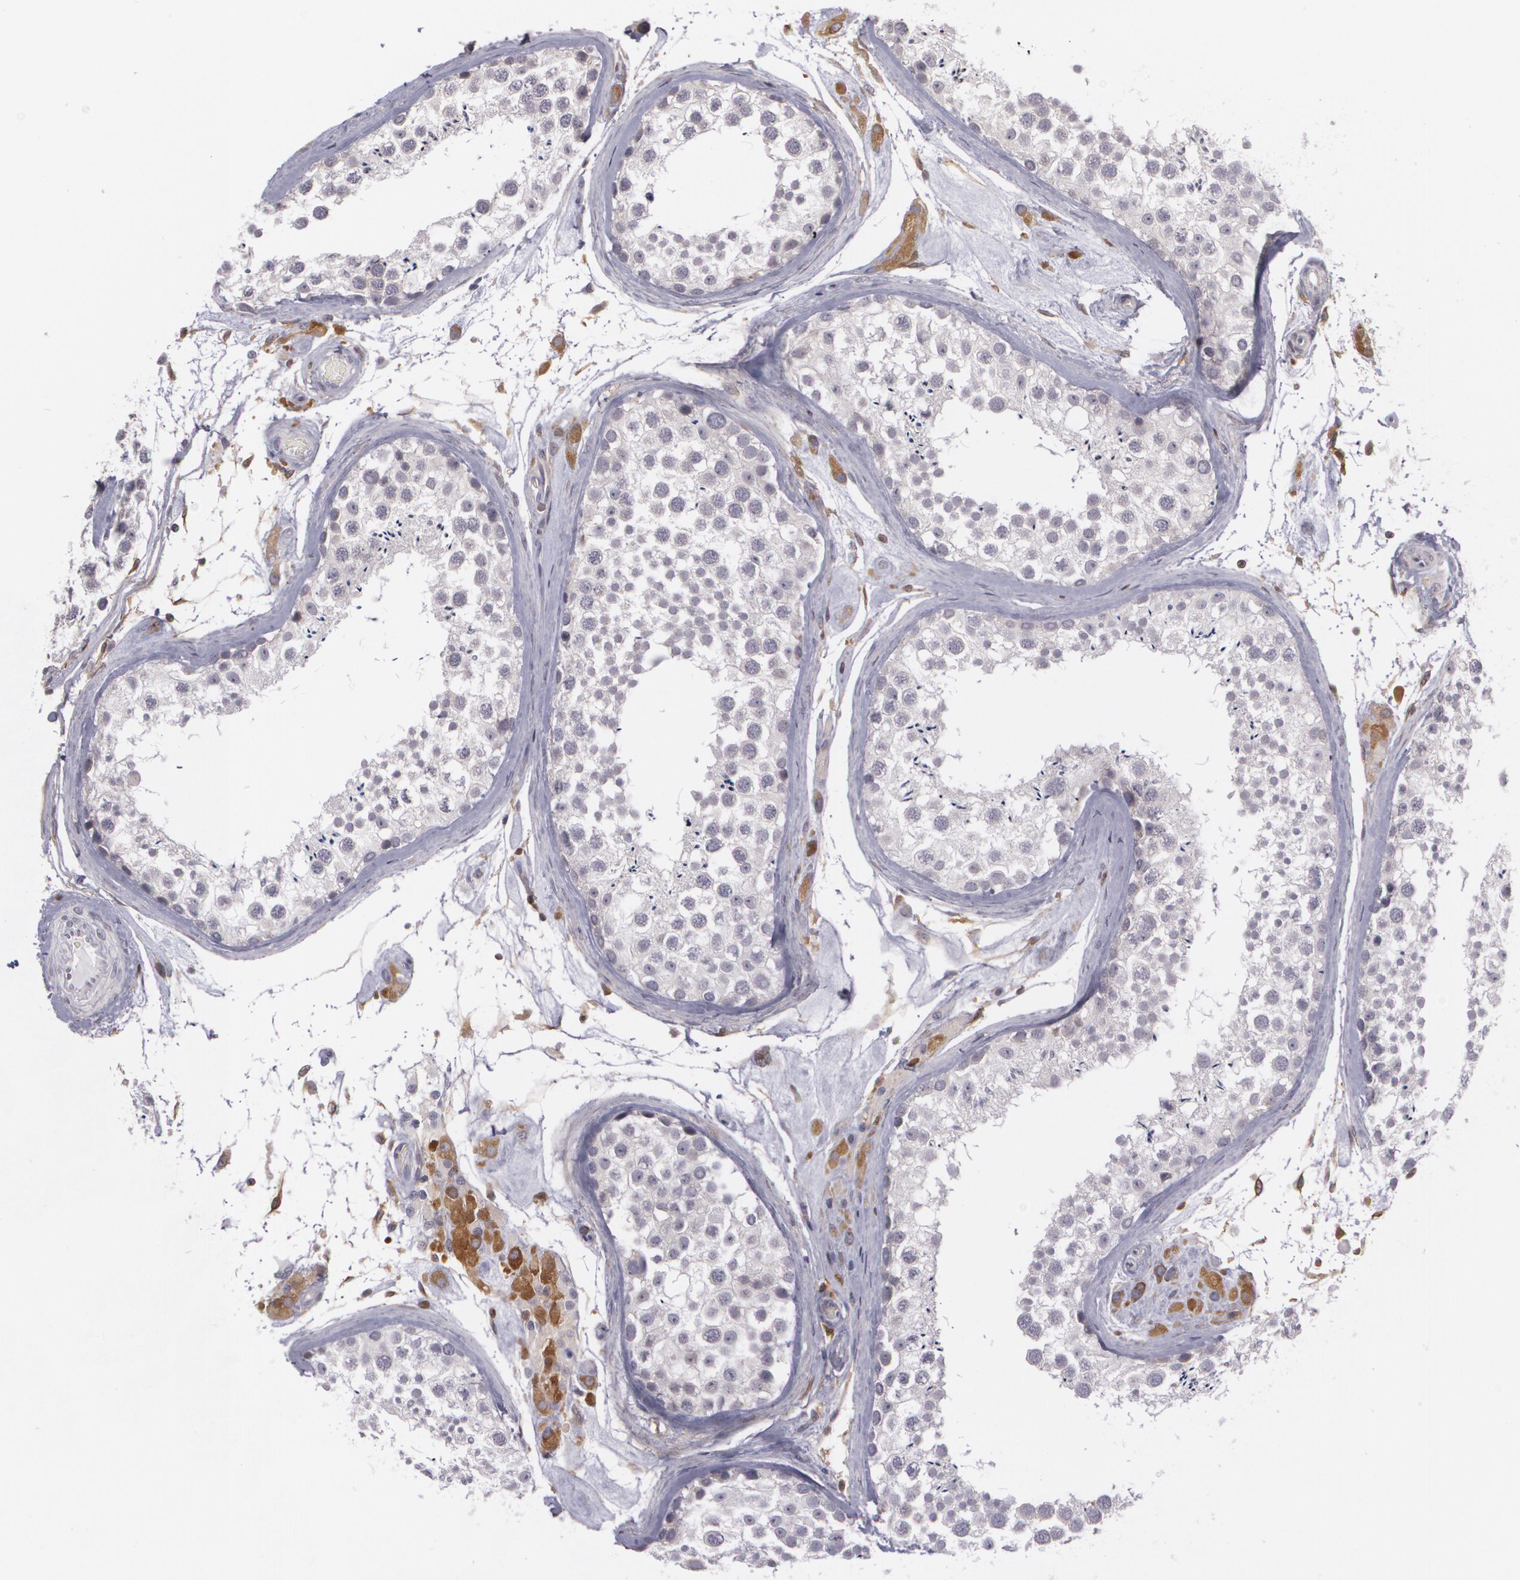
{"staining": {"intensity": "negative", "quantity": "none", "location": "none"}, "tissue": "testis", "cell_type": "Cells in seminiferous ducts", "image_type": "normal", "snomed": [{"axis": "morphology", "description": "Normal tissue, NOS"}, {"axis": "topography", "description": "Testis"}], "caption": "High power microscopy photomicrograph of an immunohistochemistry image of normal testis, revealing no significant staining in cells in seminiferous ducts.", "gene": "BIN1", "patient": {"sex": "male", "age": 46}}